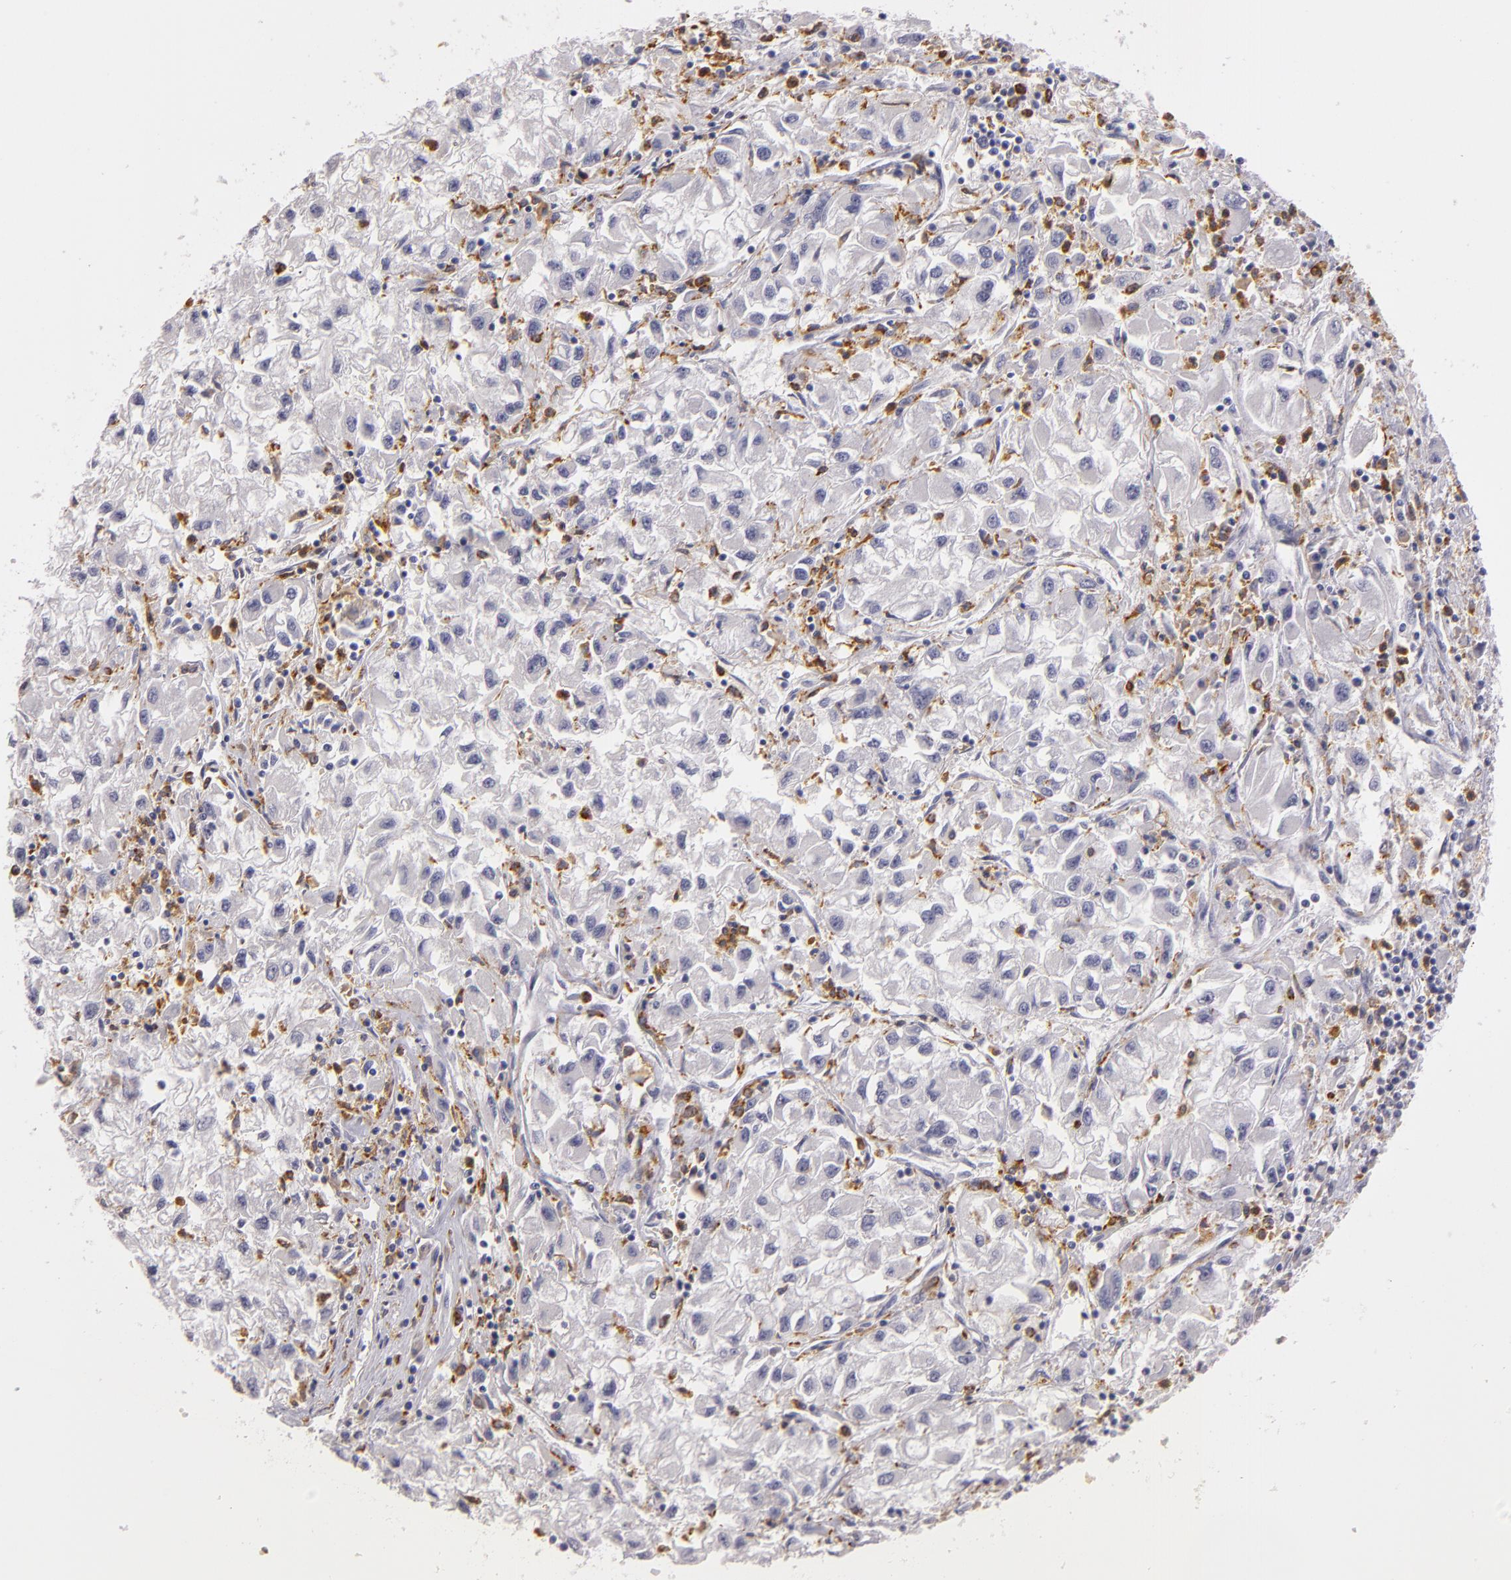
{"staining": {"intensity": "negative", "quantity": "none", "location": "none"}, "tissue": "renal cancer", "cell_type": "Tumor cells", "image_type": "cancer", "snomed": [{"axis": "morphology", "description": "Adenocarcinoma, NOS"}, {"axis": "topography", "description": "Kidney"}], "caption": "Tumor cells are negative for brown protein staining in renal cancer.", "gene": "TLR8", "patient": {"sex": "male", "age": 59}}